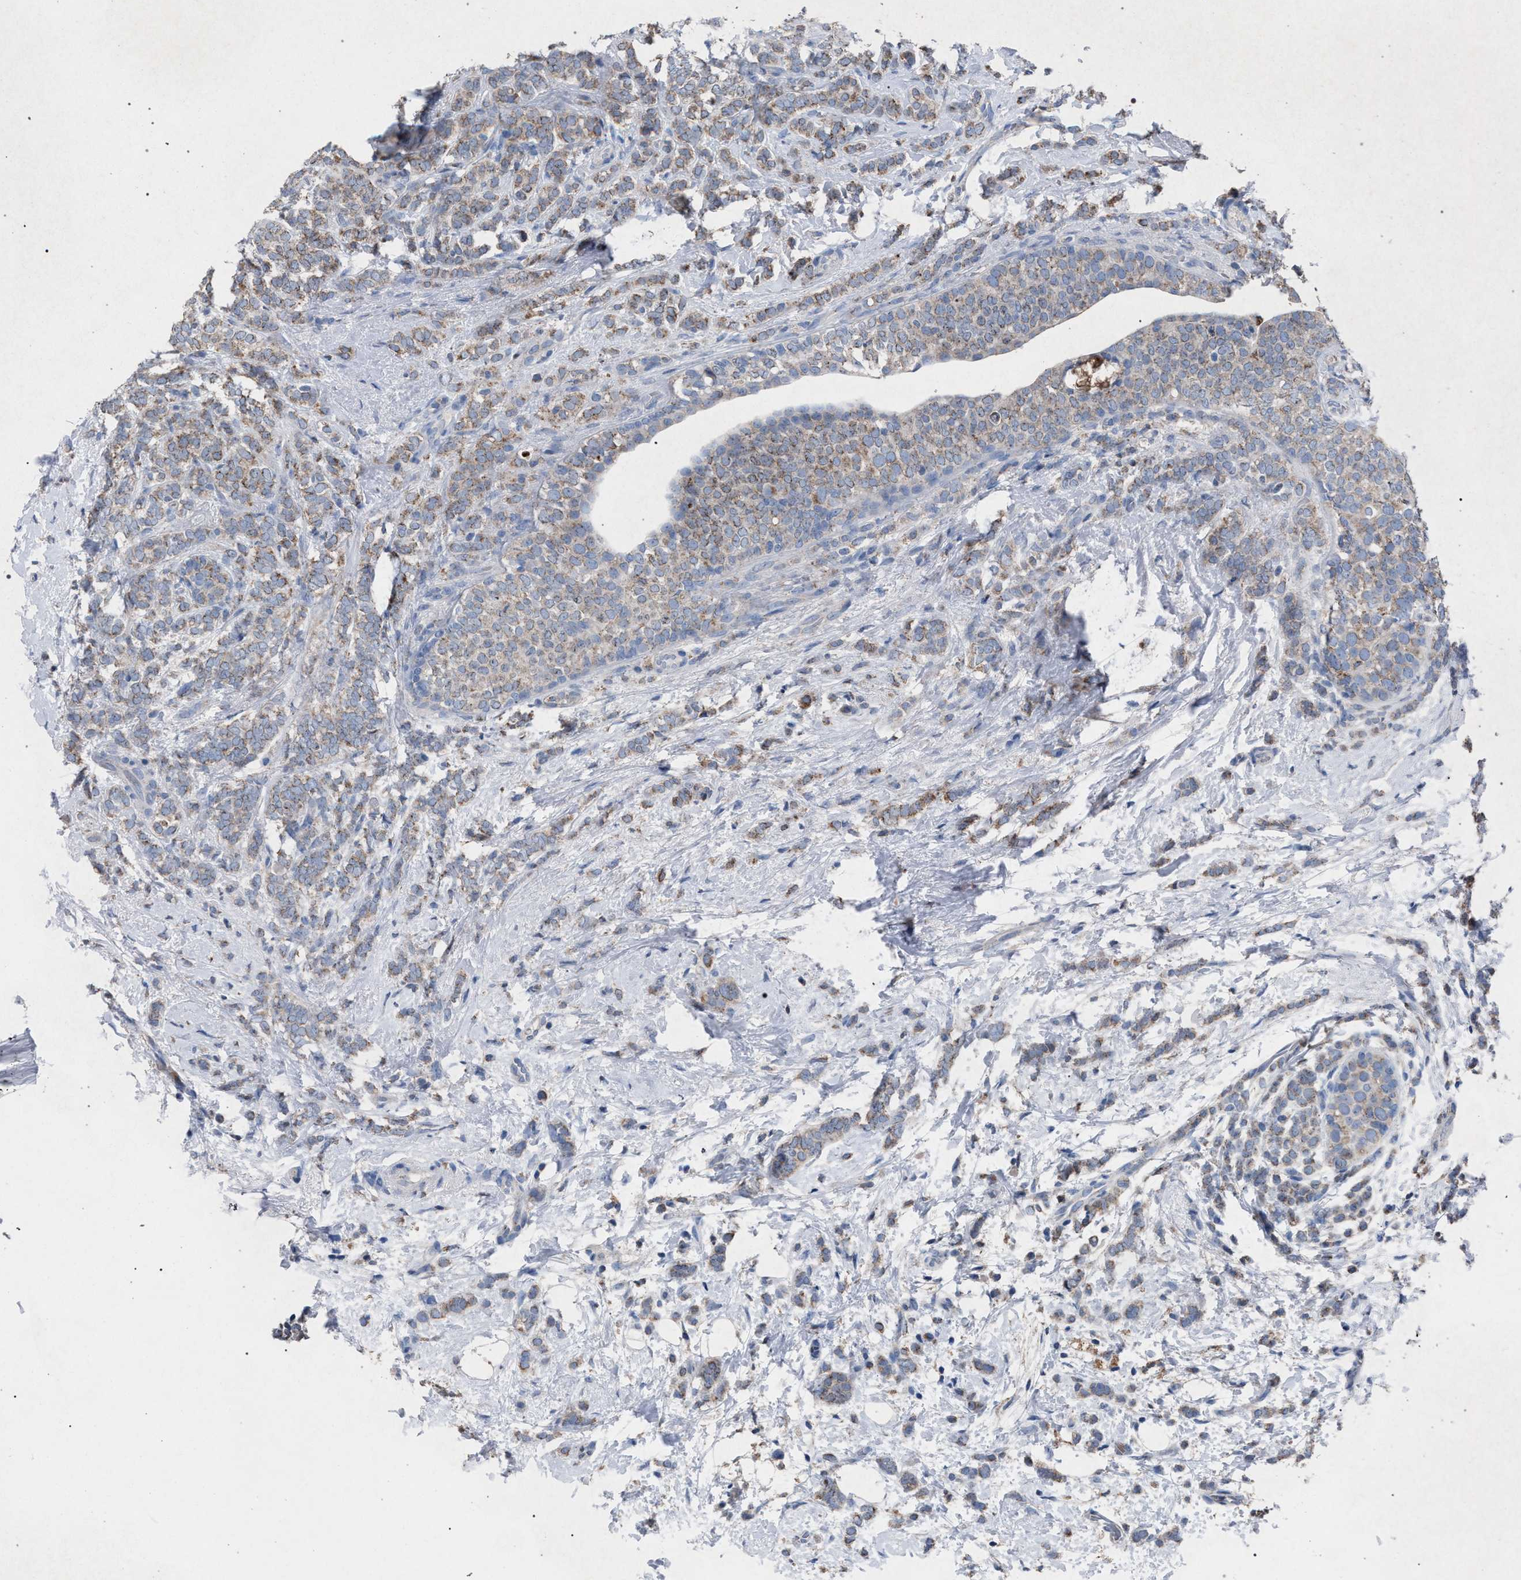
{"staining": {"intensity": "weak", "quantity": ">75%", "location": "cytoplasmic/membranous"}, "tissue": "breast cancer", "cell_type": "Tumor cells", "image_type": "cancer", "snomed": [{"axis": "morphology", "description": "Lobular carcinoma"}, {"axis": "topography", "description": "Breast"}], "caption": "An image of breast cancer (lobular carcinoma) stained for a protein displays weak cytoplasmic/membranous brown staining in tumor cells.", "gene": "HSD17B4", "patient": {"sex": "female", "age": 50}}